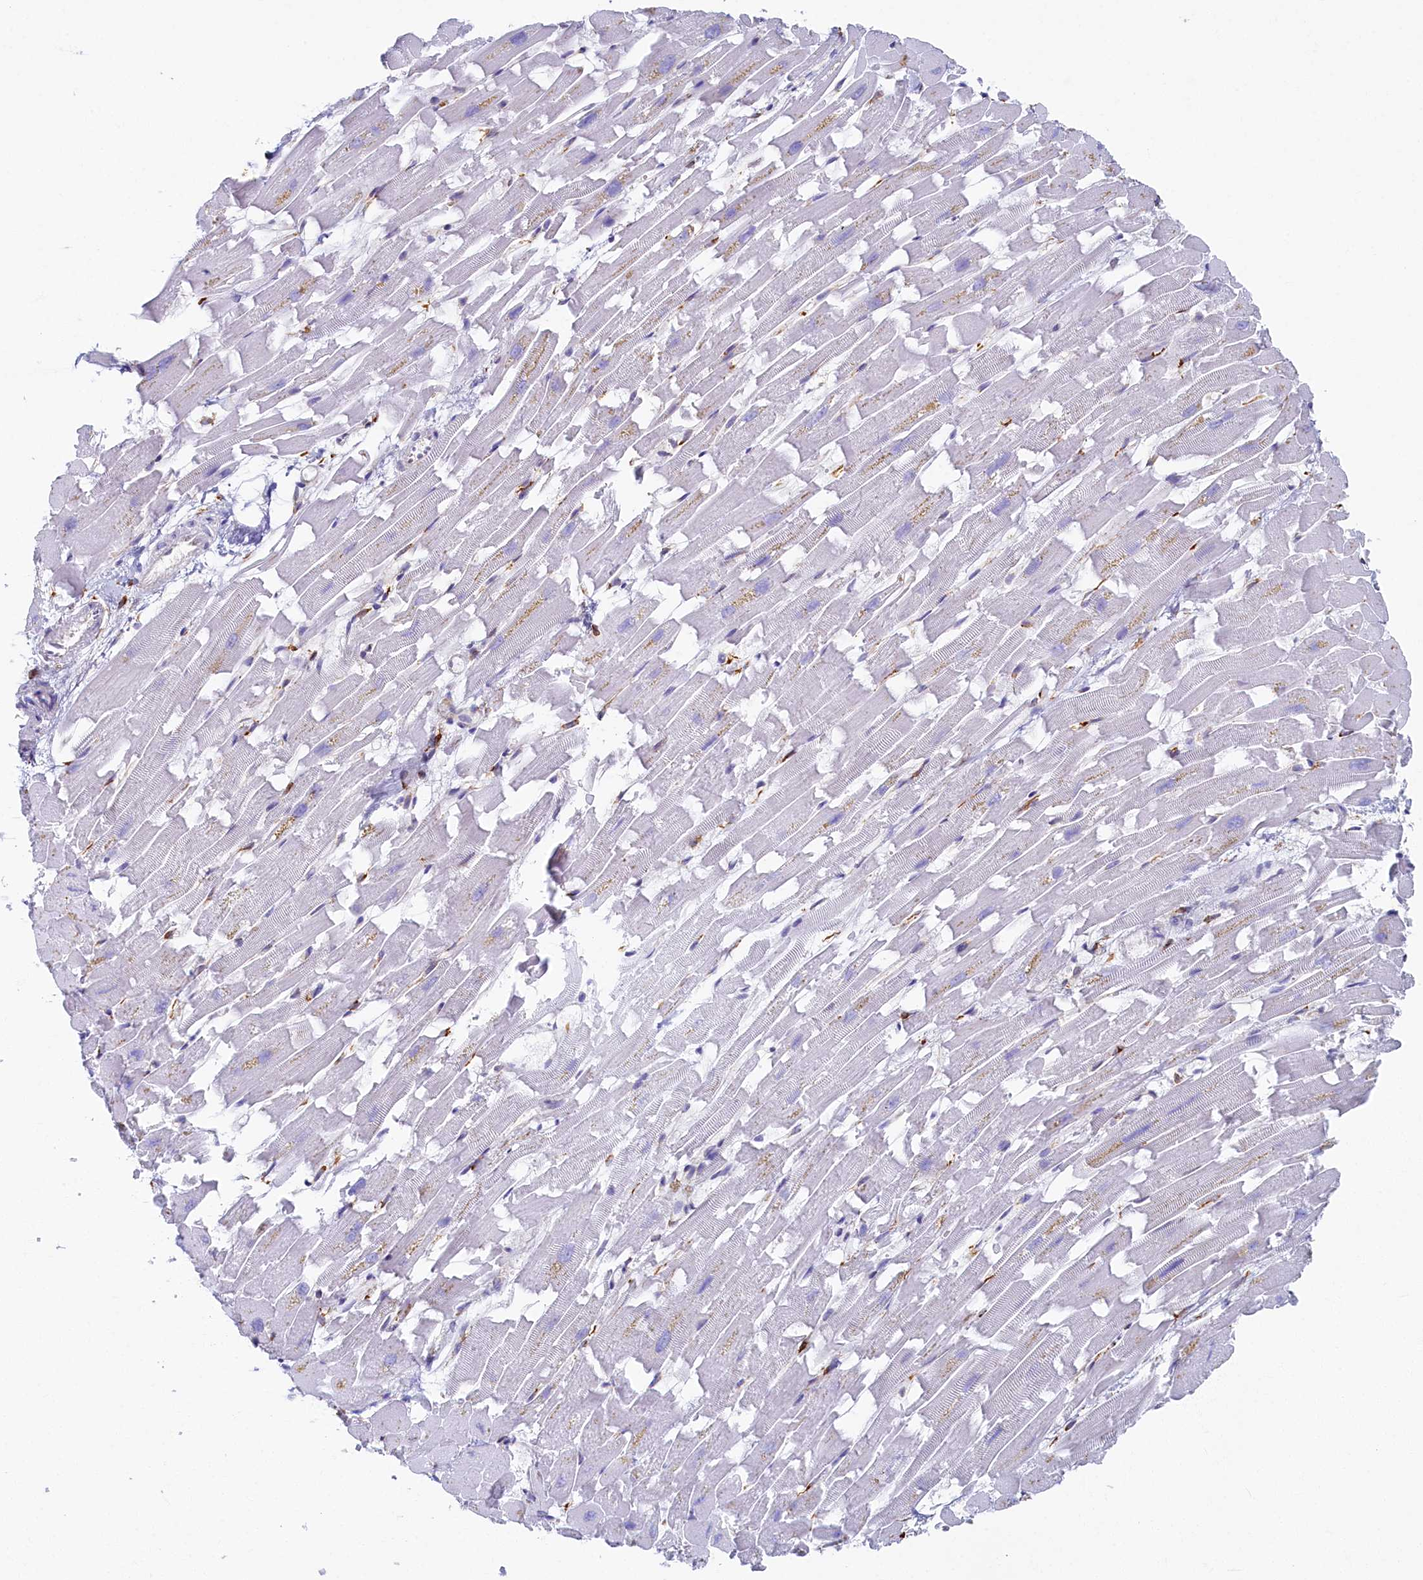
{"staining": {"intensity": "moderate", "quantity": "<25%", "location": "cytoplasmic/membranous"}, "tissue": "heart muscle", "cell_type": "Cardiomyocytes", "image_type": "normal", "snomed": [{"axis": "morphology", "description": "Normal tissue, NOS"}, {"axis": "topography", "description": "Heart"}], "caption": "The image demonstrates staining of benign heart muscle, revealing moderate cytoplasmic/membranous protein positivity (brown color) within cardiomyocytes.", "gene": "TMEM18", "patient": {"sex": "female", "age": 64}}